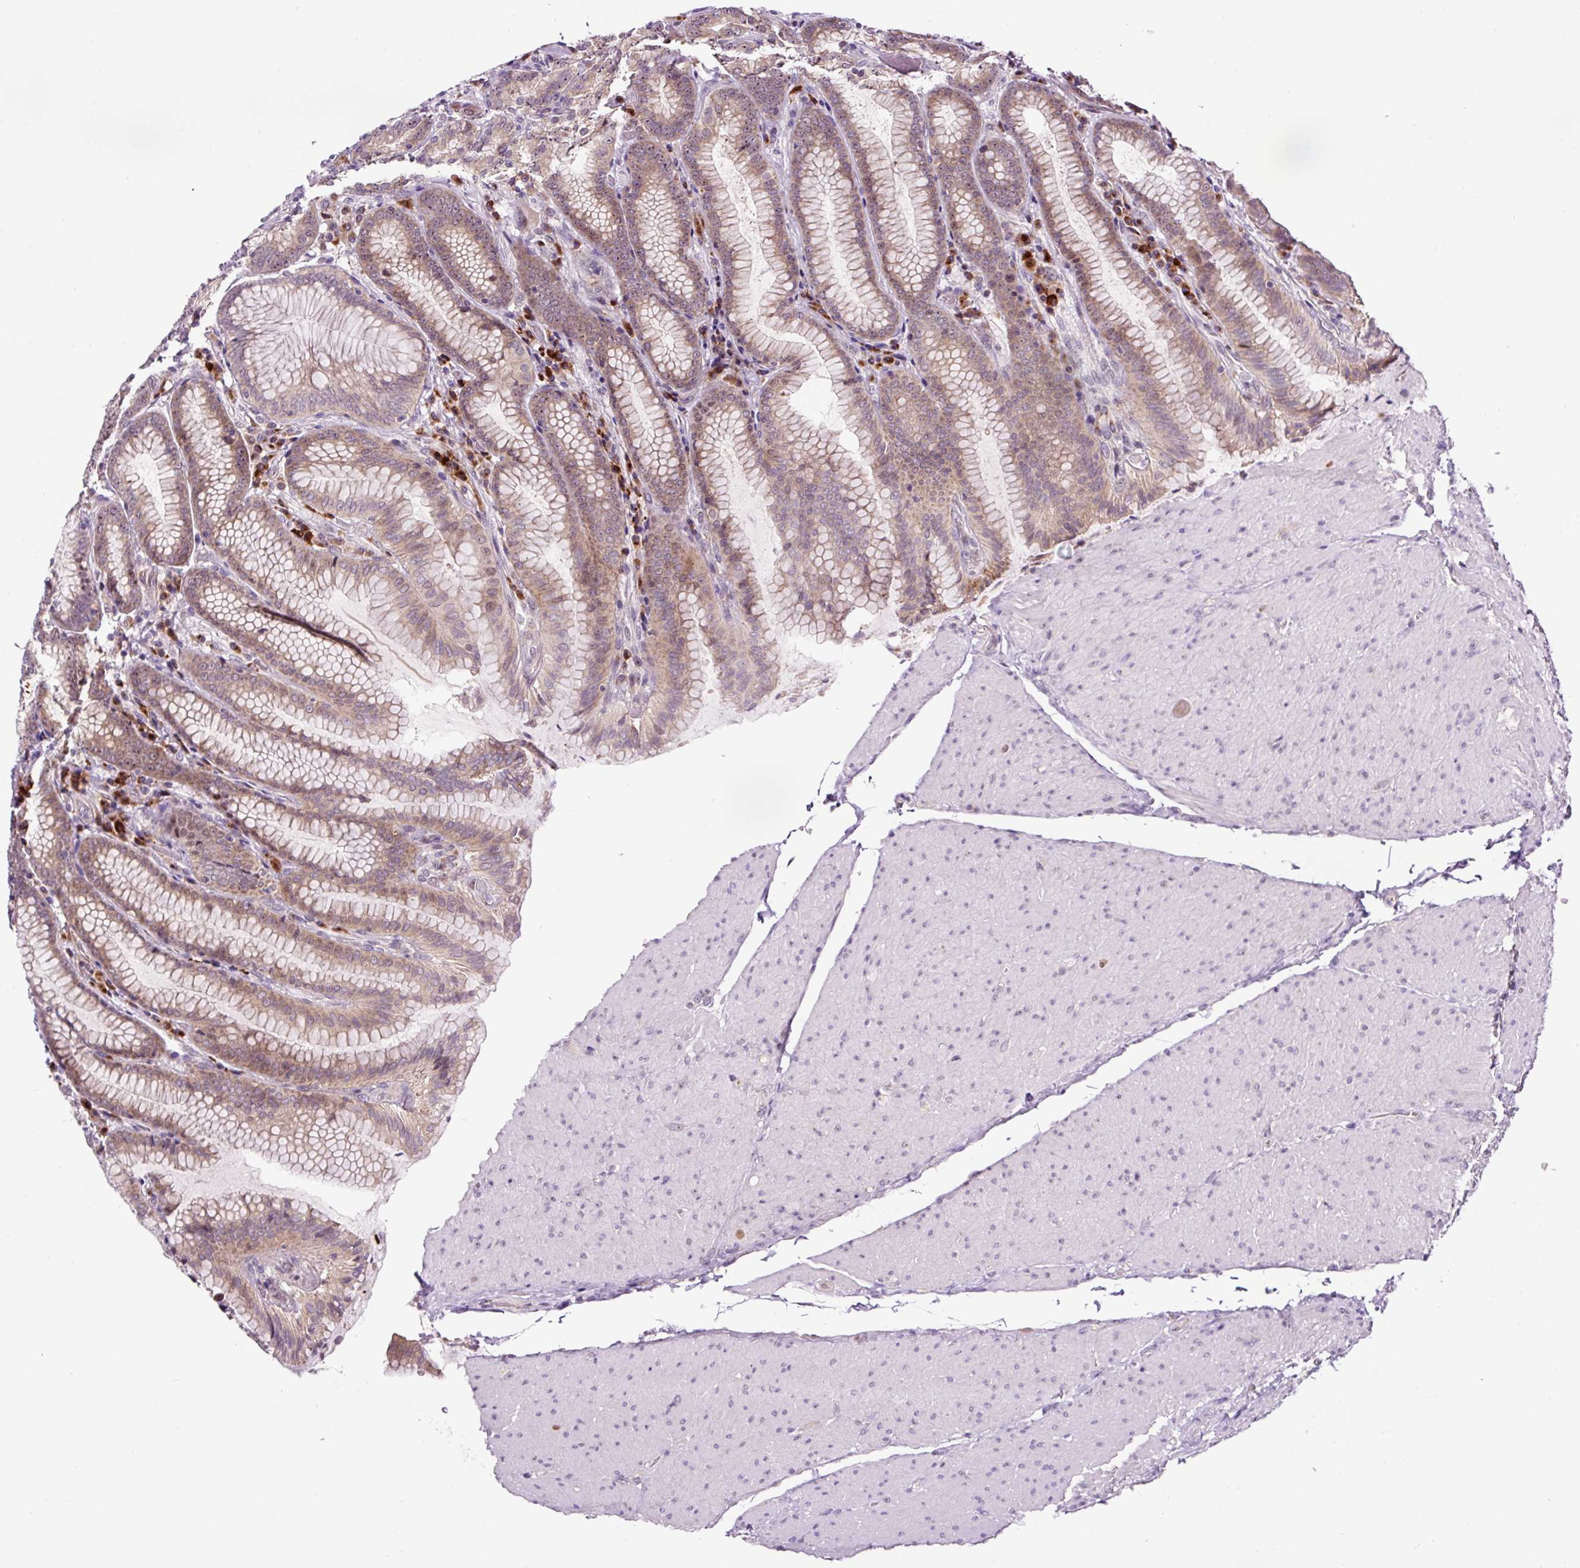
{"staining": {"intensity": "moderate", "quantity": ">75%", "location": "cytoplasmic/membranous,nuclear"}, "tissue": "stomach", "cell_type": "Glandular cells", "image_type": "normal", "snomed": [{"axis": "morphology", "description": "Normal tissue, NOS"}, {"axis": "topography", "description": "Stomach, upper"}, {"axis": "topography", "description": "Stomach, lower"}], "caption": "Immunohistochemical staining of benign stomach exhibits medium levels of moderate cytoplasmic/membranous,nuclear staining in approximately >75% of glandular cells.", "gene": "NOM1", "patient": {"sex": "female", "age": 76}}